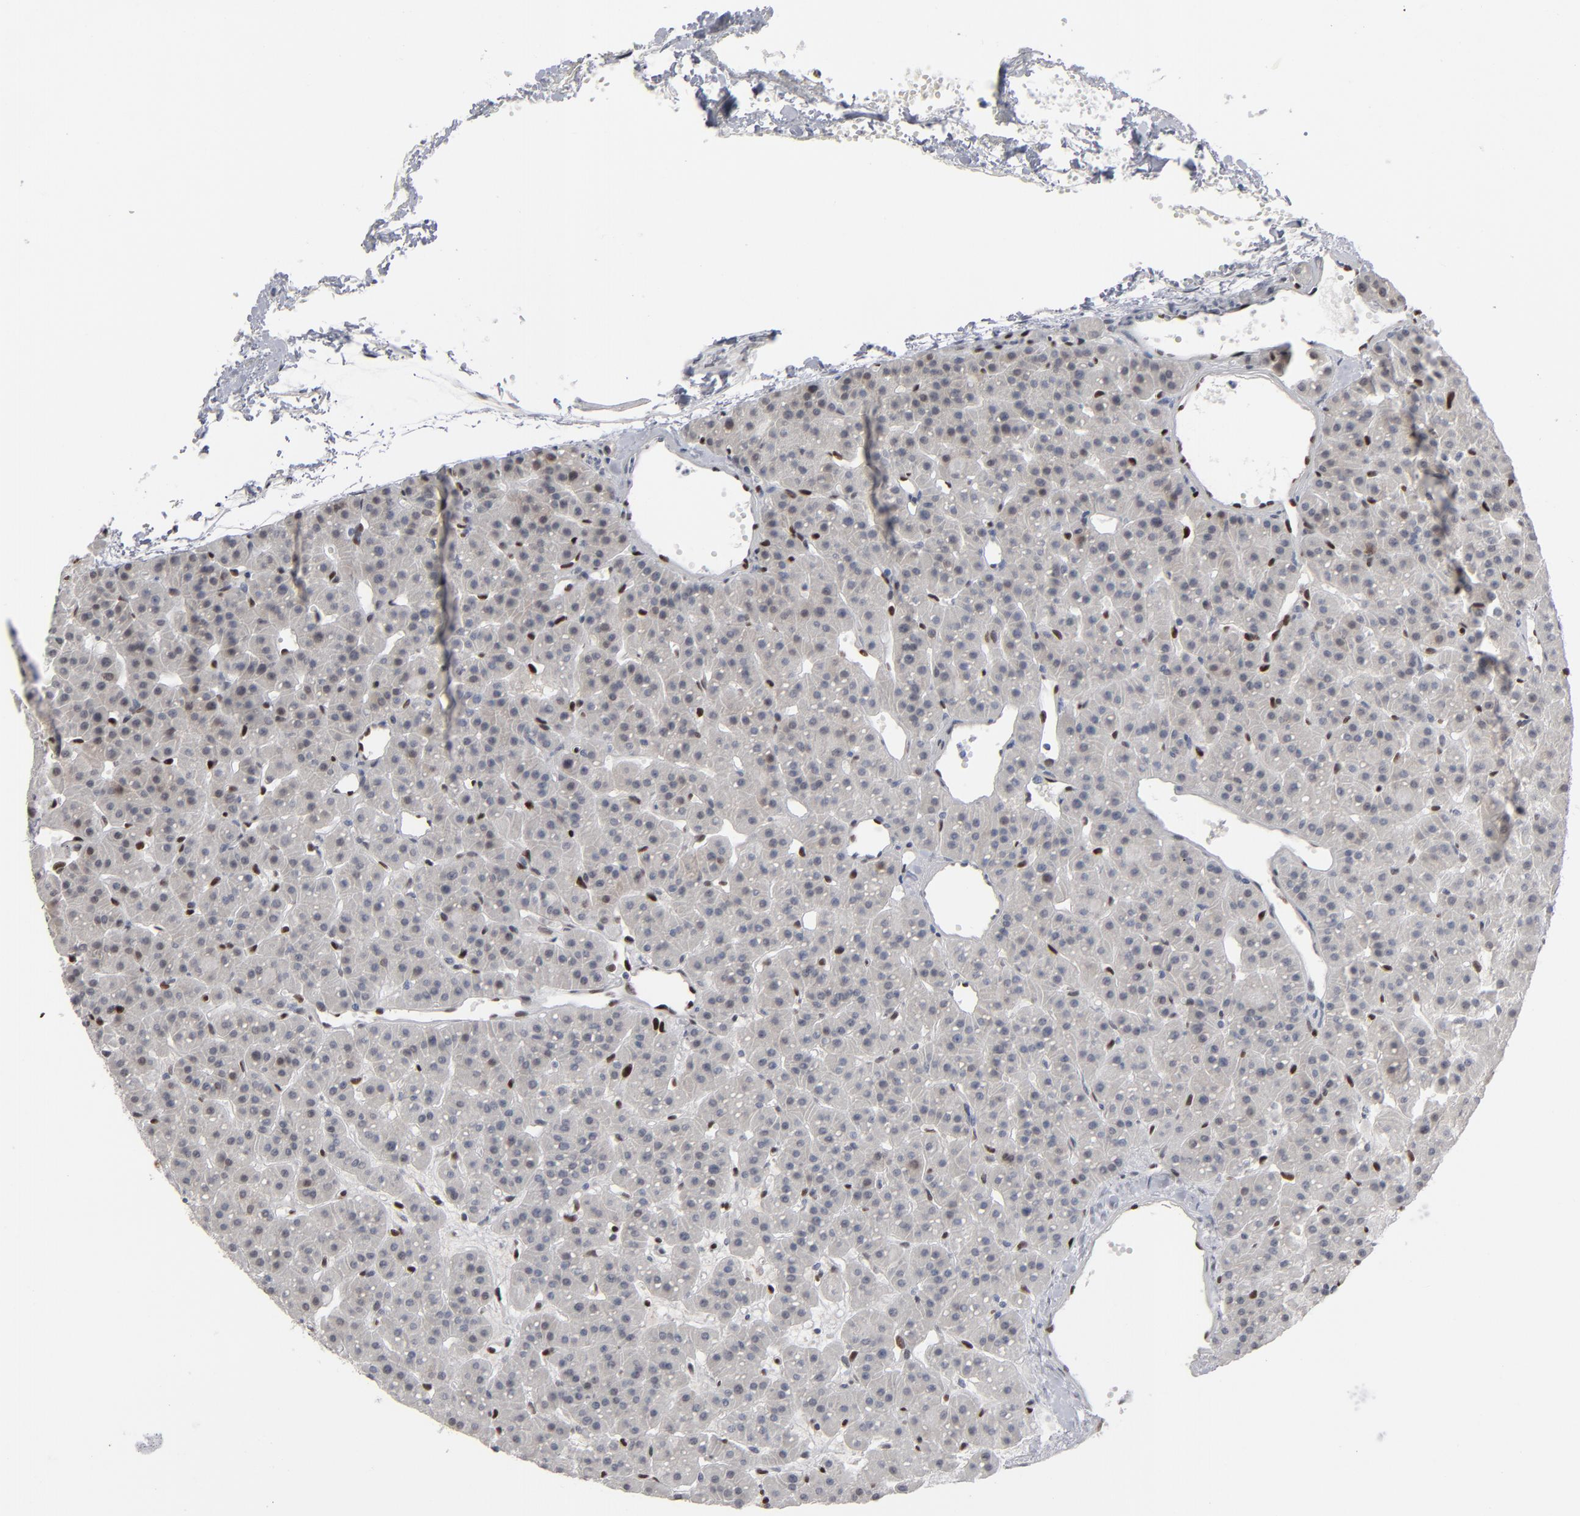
{"staining": {"intensity": "negative", "quantity": "none", "location": "none"}, "tissue": "parathyroid gland", "cell_type": "Glandular cells", "image_type": "normal", "snomed": [{"axis": "morphology", "description": "Normal tissue, NOS"}, {"axis": "topography", "description": "Parathyroid gland"}], "caption": "Glandular cells show no significant protein positivity in normal parathyroid gland. Brightfield microscopy of IHC stained with DAB (3,3'-diaminobenzidine) (brown) and hematoxylin (blue), captured at high magnification.", "gene": "IRF9", "patient": {"sex": "female", "age": 76}}